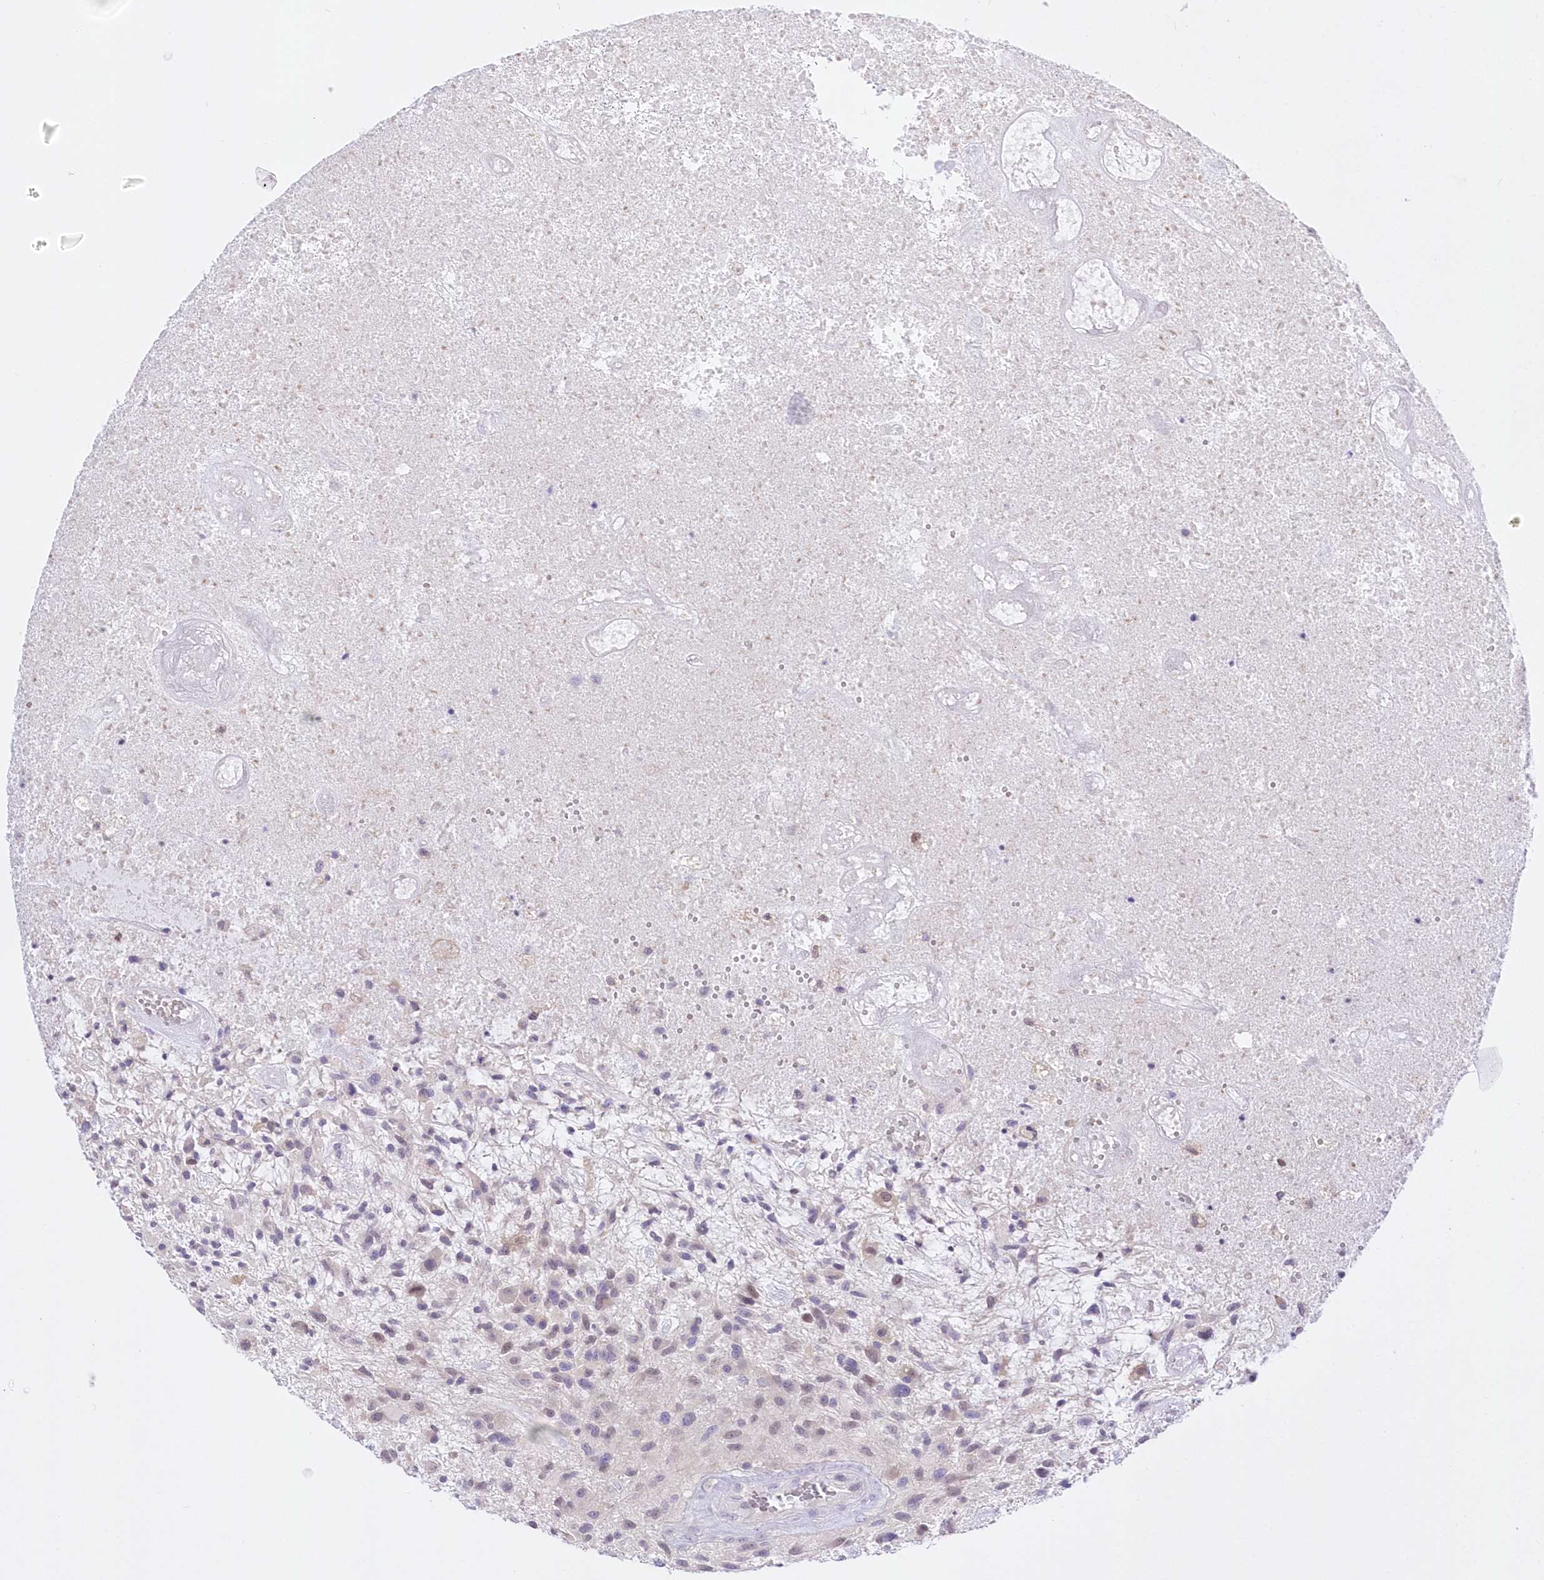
{"staining": {"intensity": "negative", "quantity": "none", "location": "none"}, "tissue": "glioma", "cell_type": "Tumor cells", "image_type": "cancer", "snomed": [{"axis": "morphology", "description": "Glioma, malignant, High grade"}, {"axis": "topography", "description": "Brain"}], "caption": "The photomicrograph demonstrates no significant positivity in tumor cells of glioma.", "gene": "UBA6", "patient": {"sex": "male", "age": 47}}